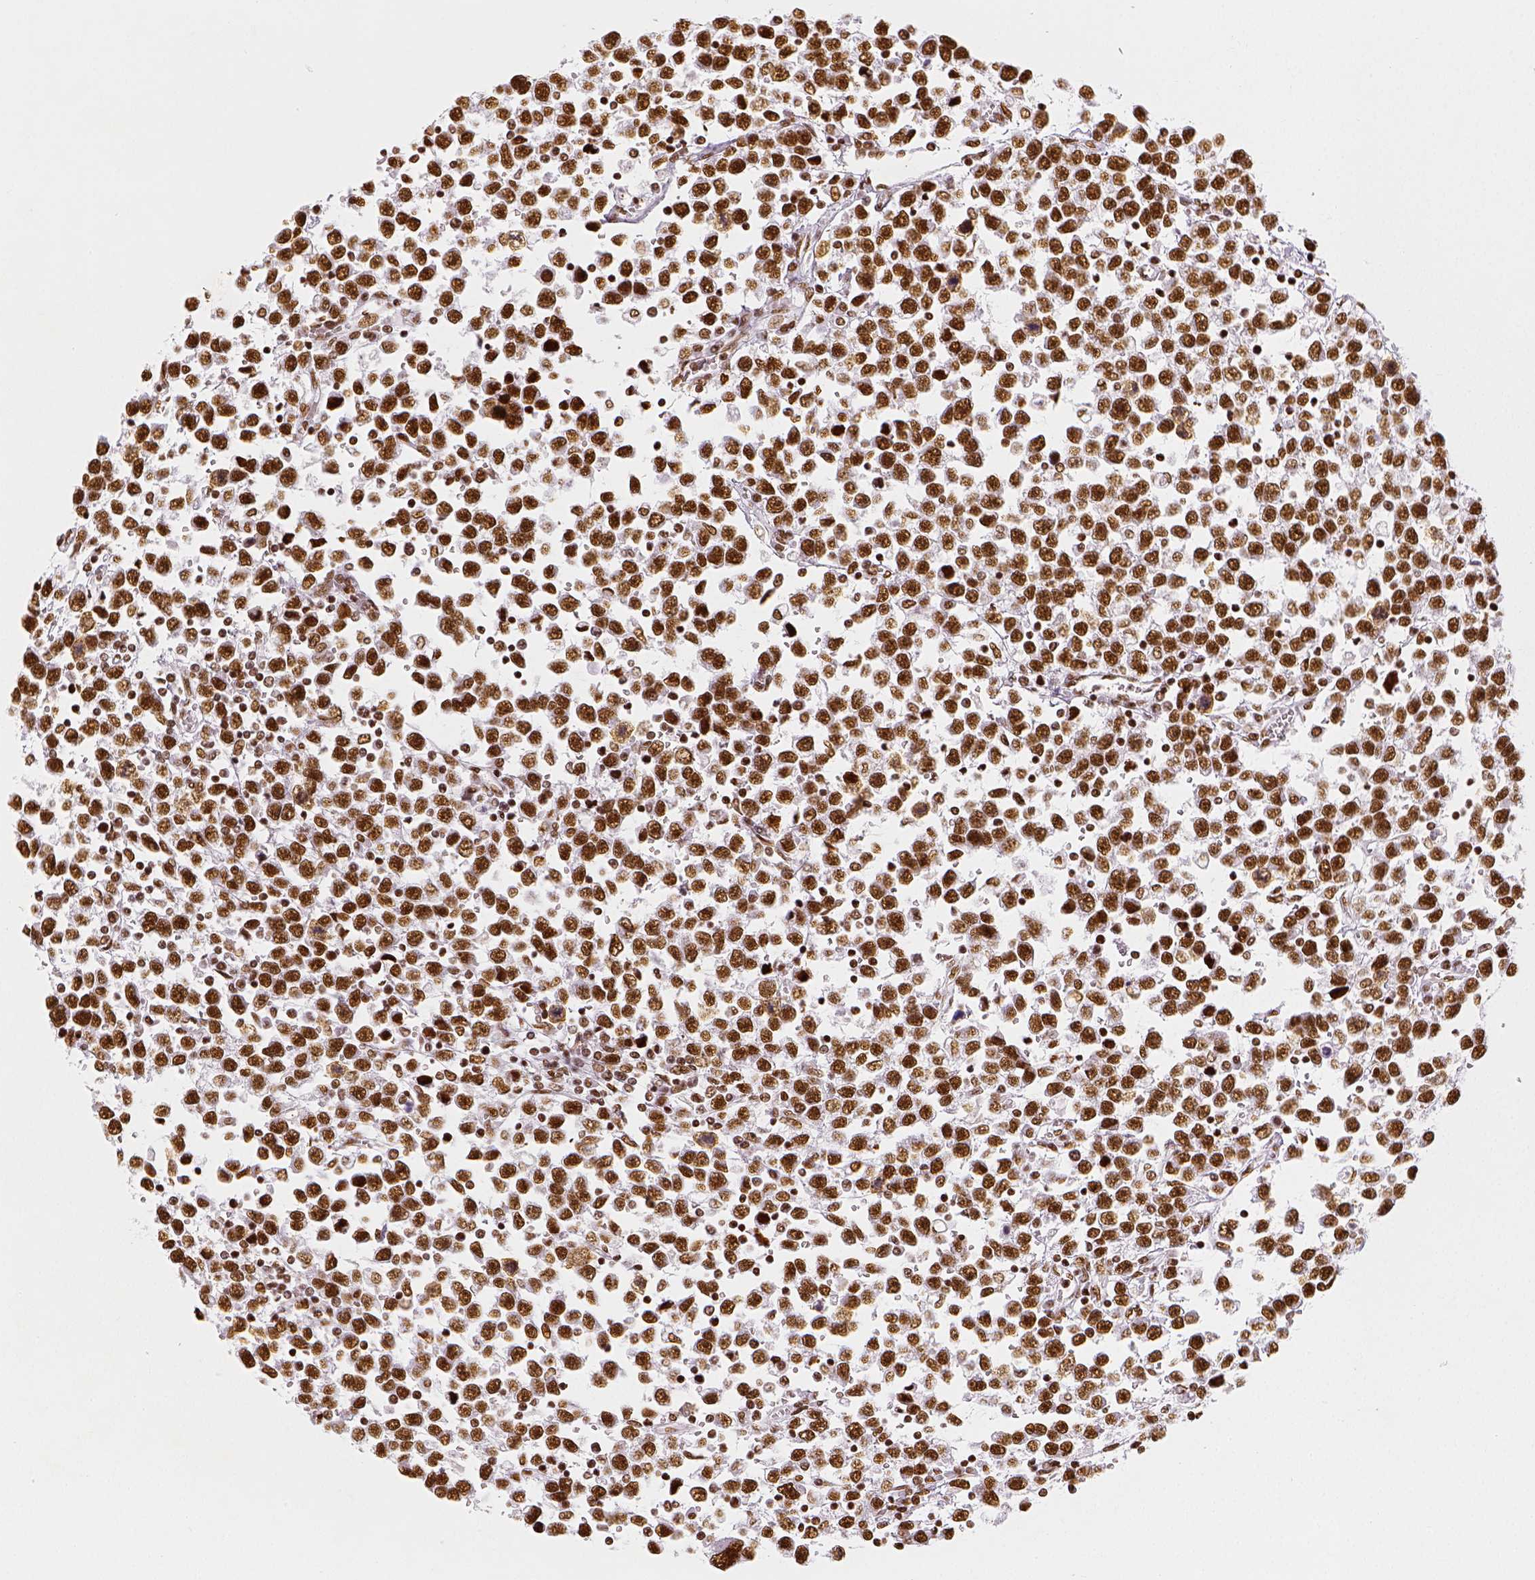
{"staining": {"intensity": "strong", "quantity": ">75%", "location": "nuclear"}, "tissue": "testis cancer", "cell_type": "Tumor cells", "image_type": "cancer", "snomed": [{"axis": "morphology", "description": "Seminoma, NOS"}, {"axis": "topography", "description": "Testis"}], "caption": "A brown stain shows strong nuclear expression of a protein in human seminoma (testis) tumor cells. The protein is shown in brown color, while the nuclei are stained blue.", "gene": "KDM5B", "patient": {"sex": "male", "age": 34}}